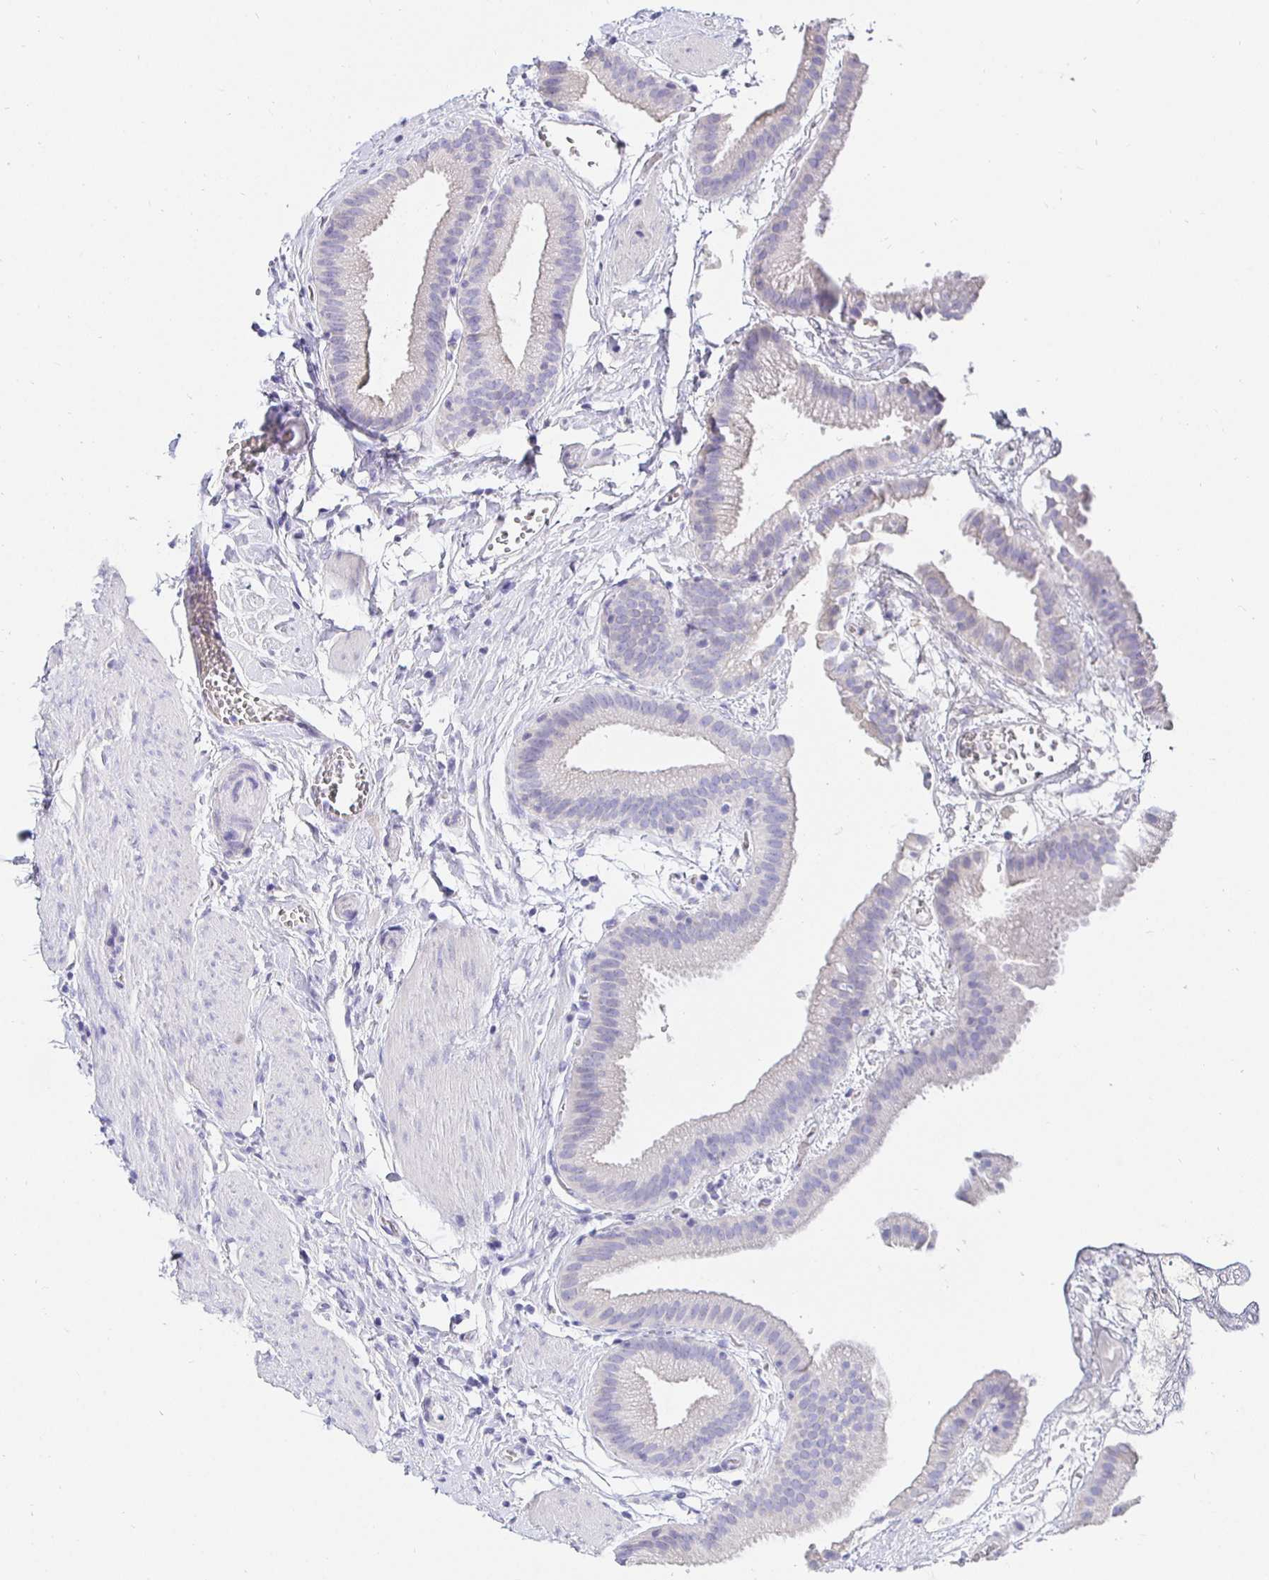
{"staining": {"intensity": "negative", "quantity": "none", "location": "none"}, "tissue": "gallbladder", "cell_type": "Glandular cells", "image_type": "normal", "snomed": [{"axis": "morphology", "description": "Normal tissue, NOS"}, {"axis": "topography", "description": "Gallbladder"}], "caption": "Immunohistochemistry (IHC) image of unremarkable human gallbladder stained for a protein (brown), which displays no expression in glandular cells.", "gene": "UMOD", "patient": {"sex": "female", "age": 63}}